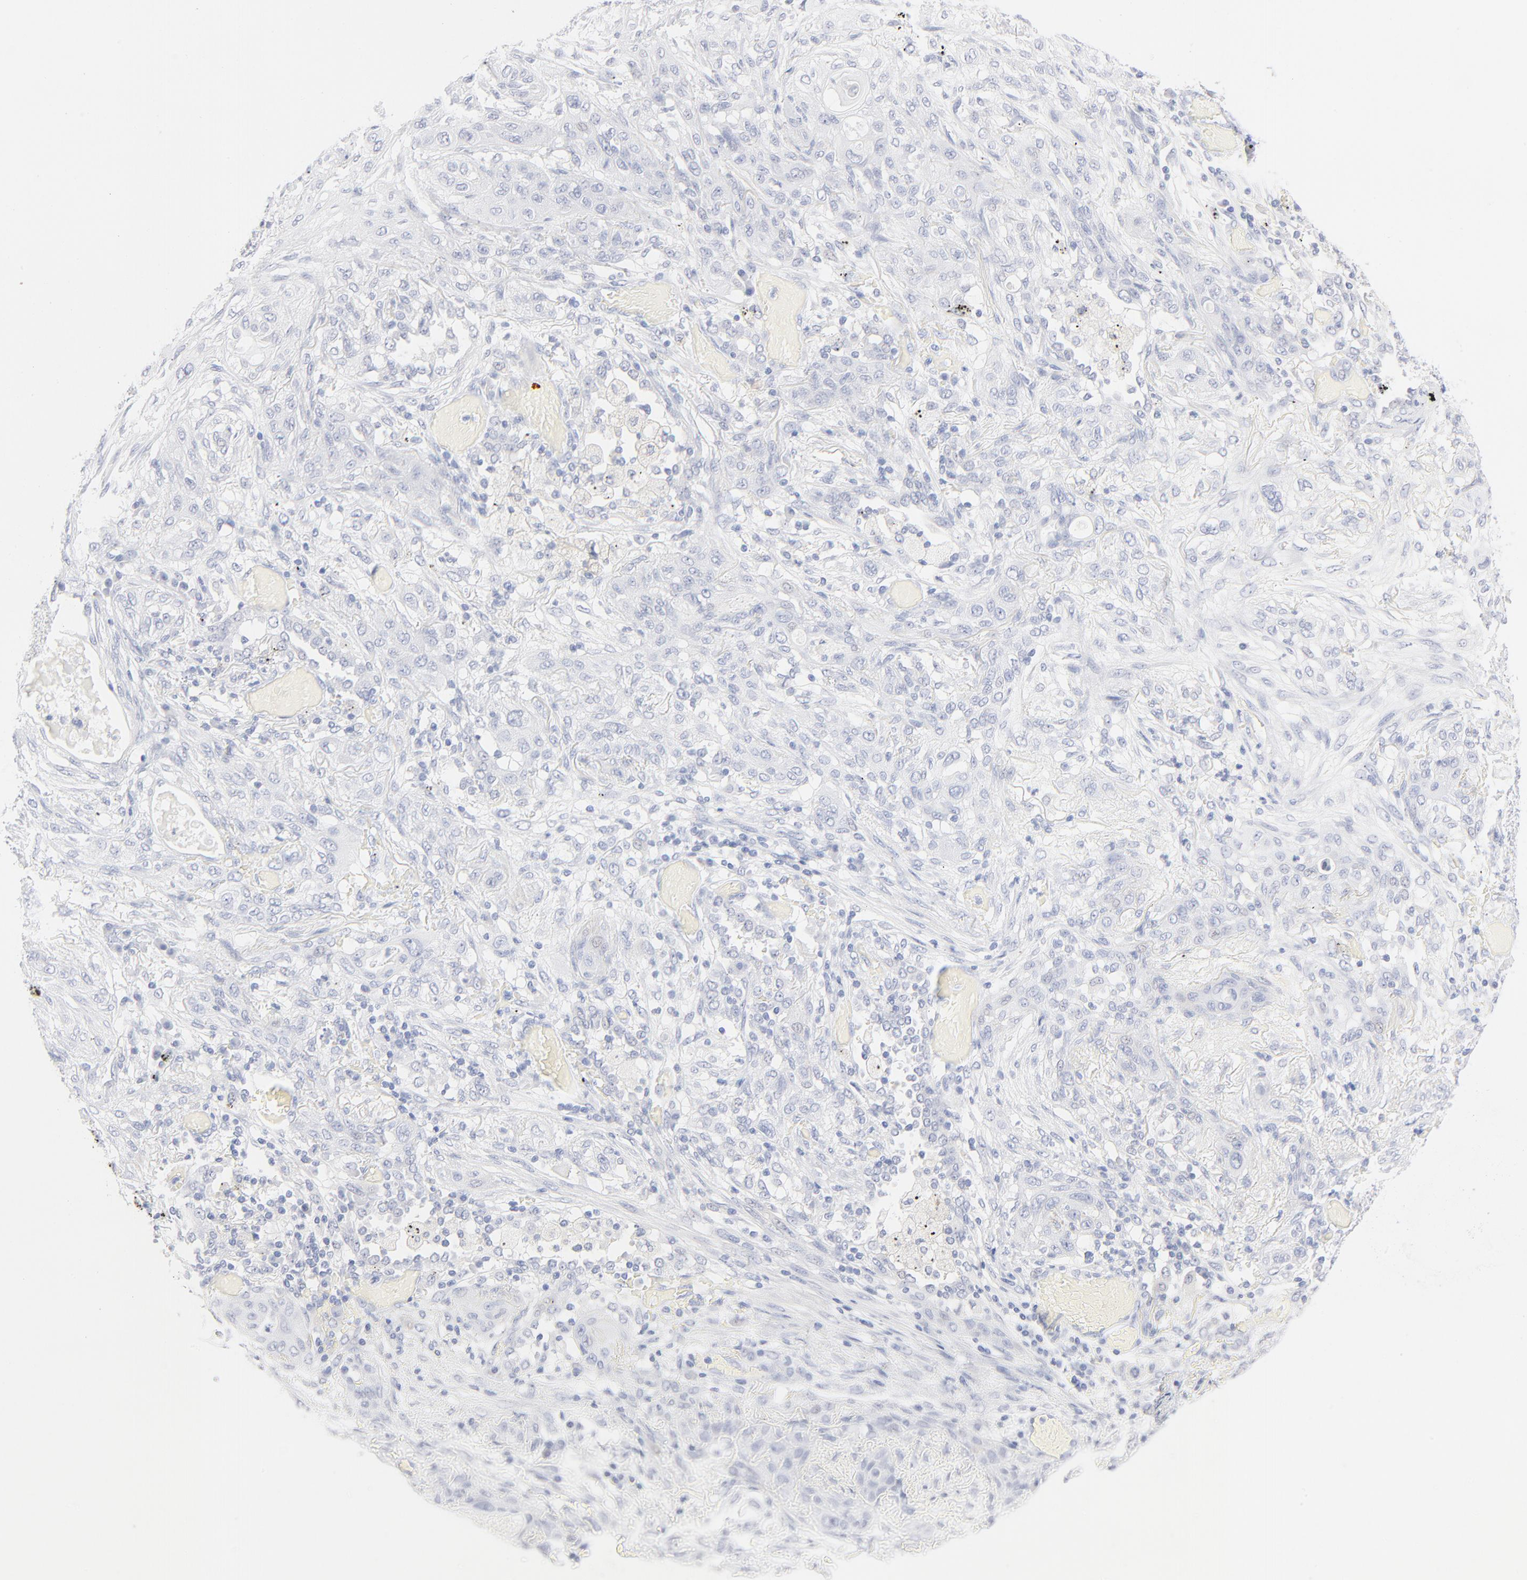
{"staining": {"intensity": "negative", "quantity": "none", "location": "none"}, "tissue": "lung cancer", "cell_type": "Tumor cells", "image_type": "cancer", "snomed": [{"axis": "morphology", "description": "Squamous cell carcinoma, NOS"}, {"axis": "topography", "description": "Lung"}], "caption": "This is a image of IHC staining of lung squamous cell carcinoma, which shows no staining in tumor cells.", "gene": "ONECUT1", "patient": {"sex": "female", "age": 47}}